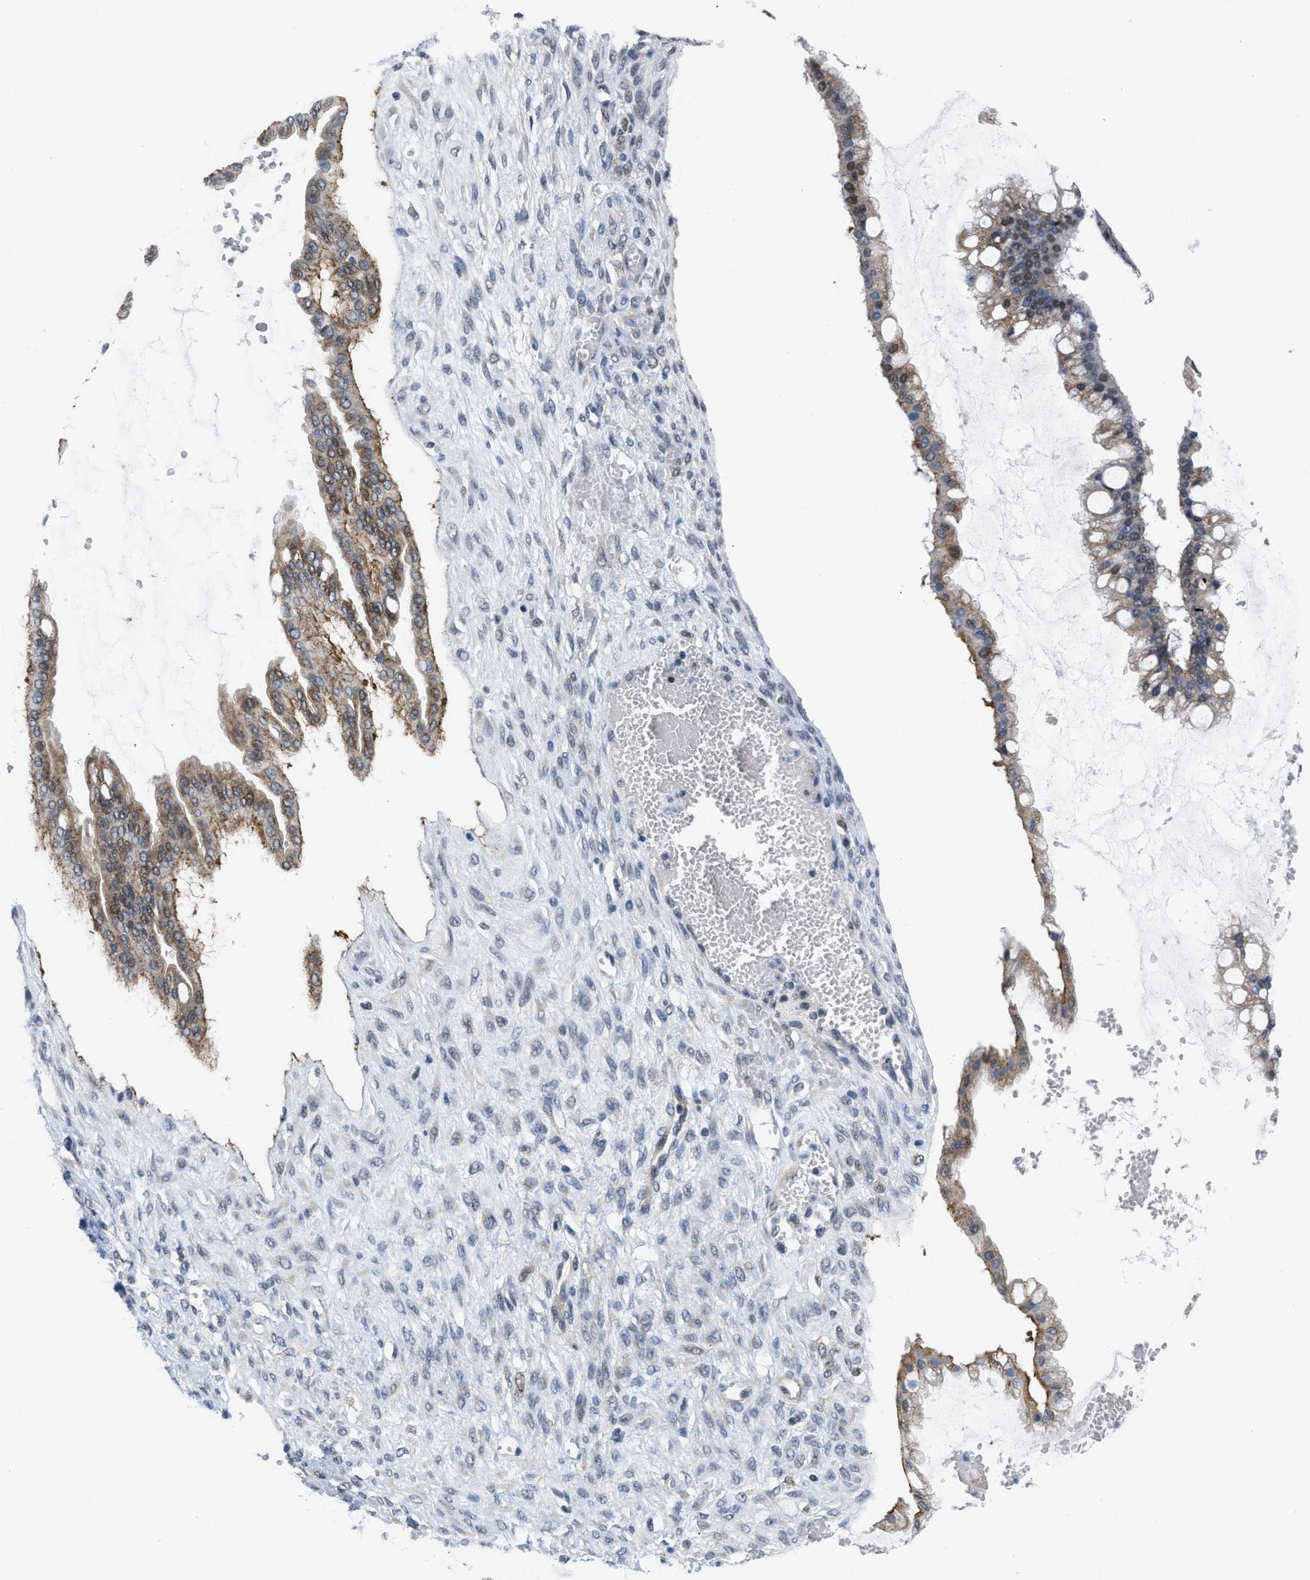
{"staining": {"intensity": "weak", "quantity": ">75%", "location": "cytoplasmic/membranous,nuclear"}, "tissue": "ovarian cancer", "cell_type": "Tumor cells", "image_type": "cancer", "snomed": [{"axis": "morphology", "description": "Cystadenocarcinoma, mucinous, NOS"}, {"axis": "topography", "description": "Ovary"}], "caption": "Brown immunohistochemical staining in human ovarian cancer (mucinous cystadenocarcinoma) displays weak cytoplasmic/membranous and nuclear positivity in about >75% of tumor cells.", "gene": "MIER1", "patient": {"sex": "female", "age": 73}}